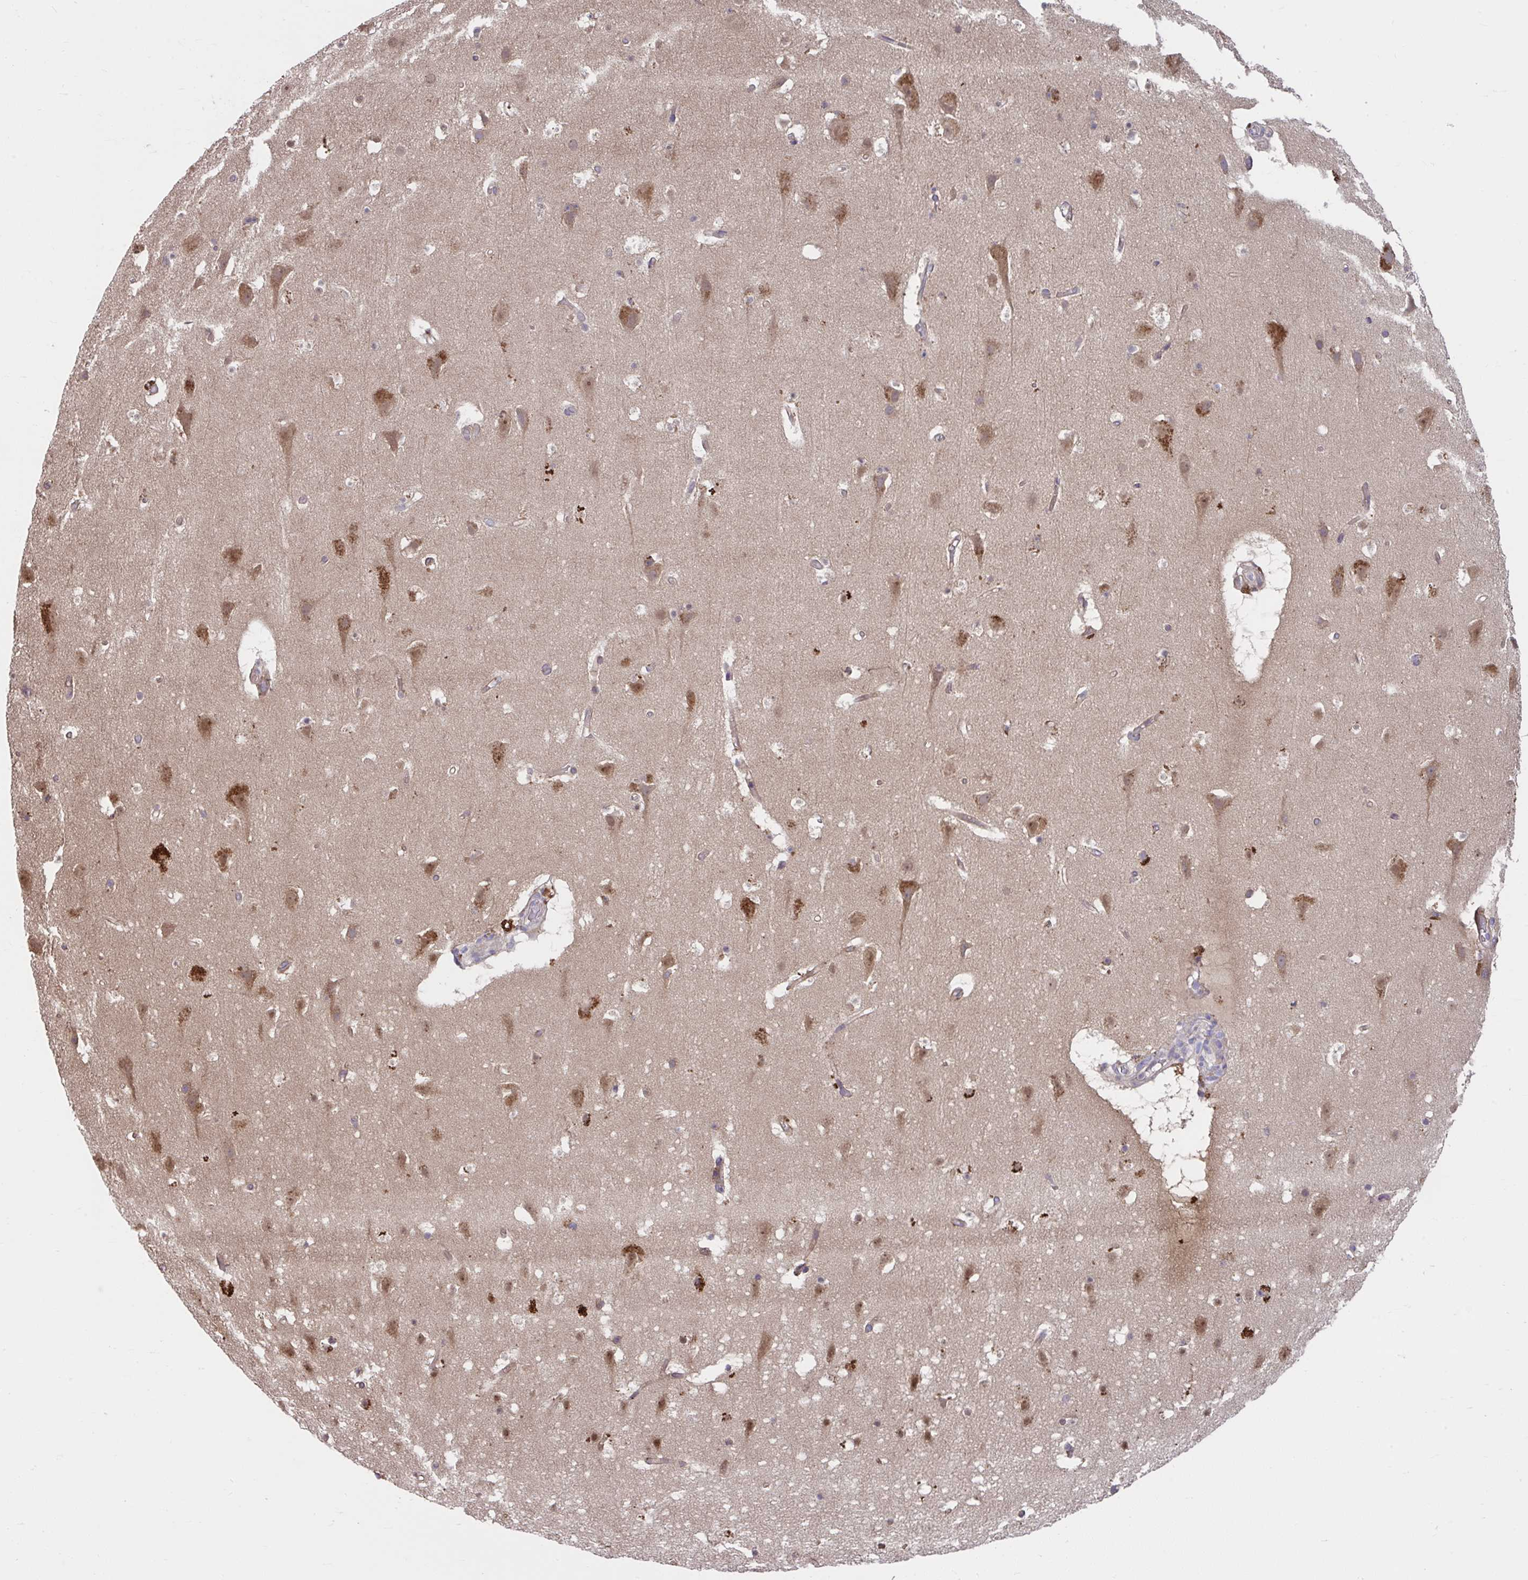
{"staining": {"intensity": "negative", "quantity": "none", "location": "none"}, "tissue": "cerebral cortex", "cell_type": "Endothelial cells", "image_type": "normal", "snomed": [{"axis": "morphology", "description": "Normal tissue, NOS"}, {"axis": "topography", "description": "Cerebral cortex"}], "caption": "This photomicrograph is of benign cerebral cortex stained with IHC to label a protein in brown with the nuclei are counter-stained blue. There is no expression in endothelial cells.", "gene": "PCDHB7", "patient": {"sex": "female", "age": 42}}